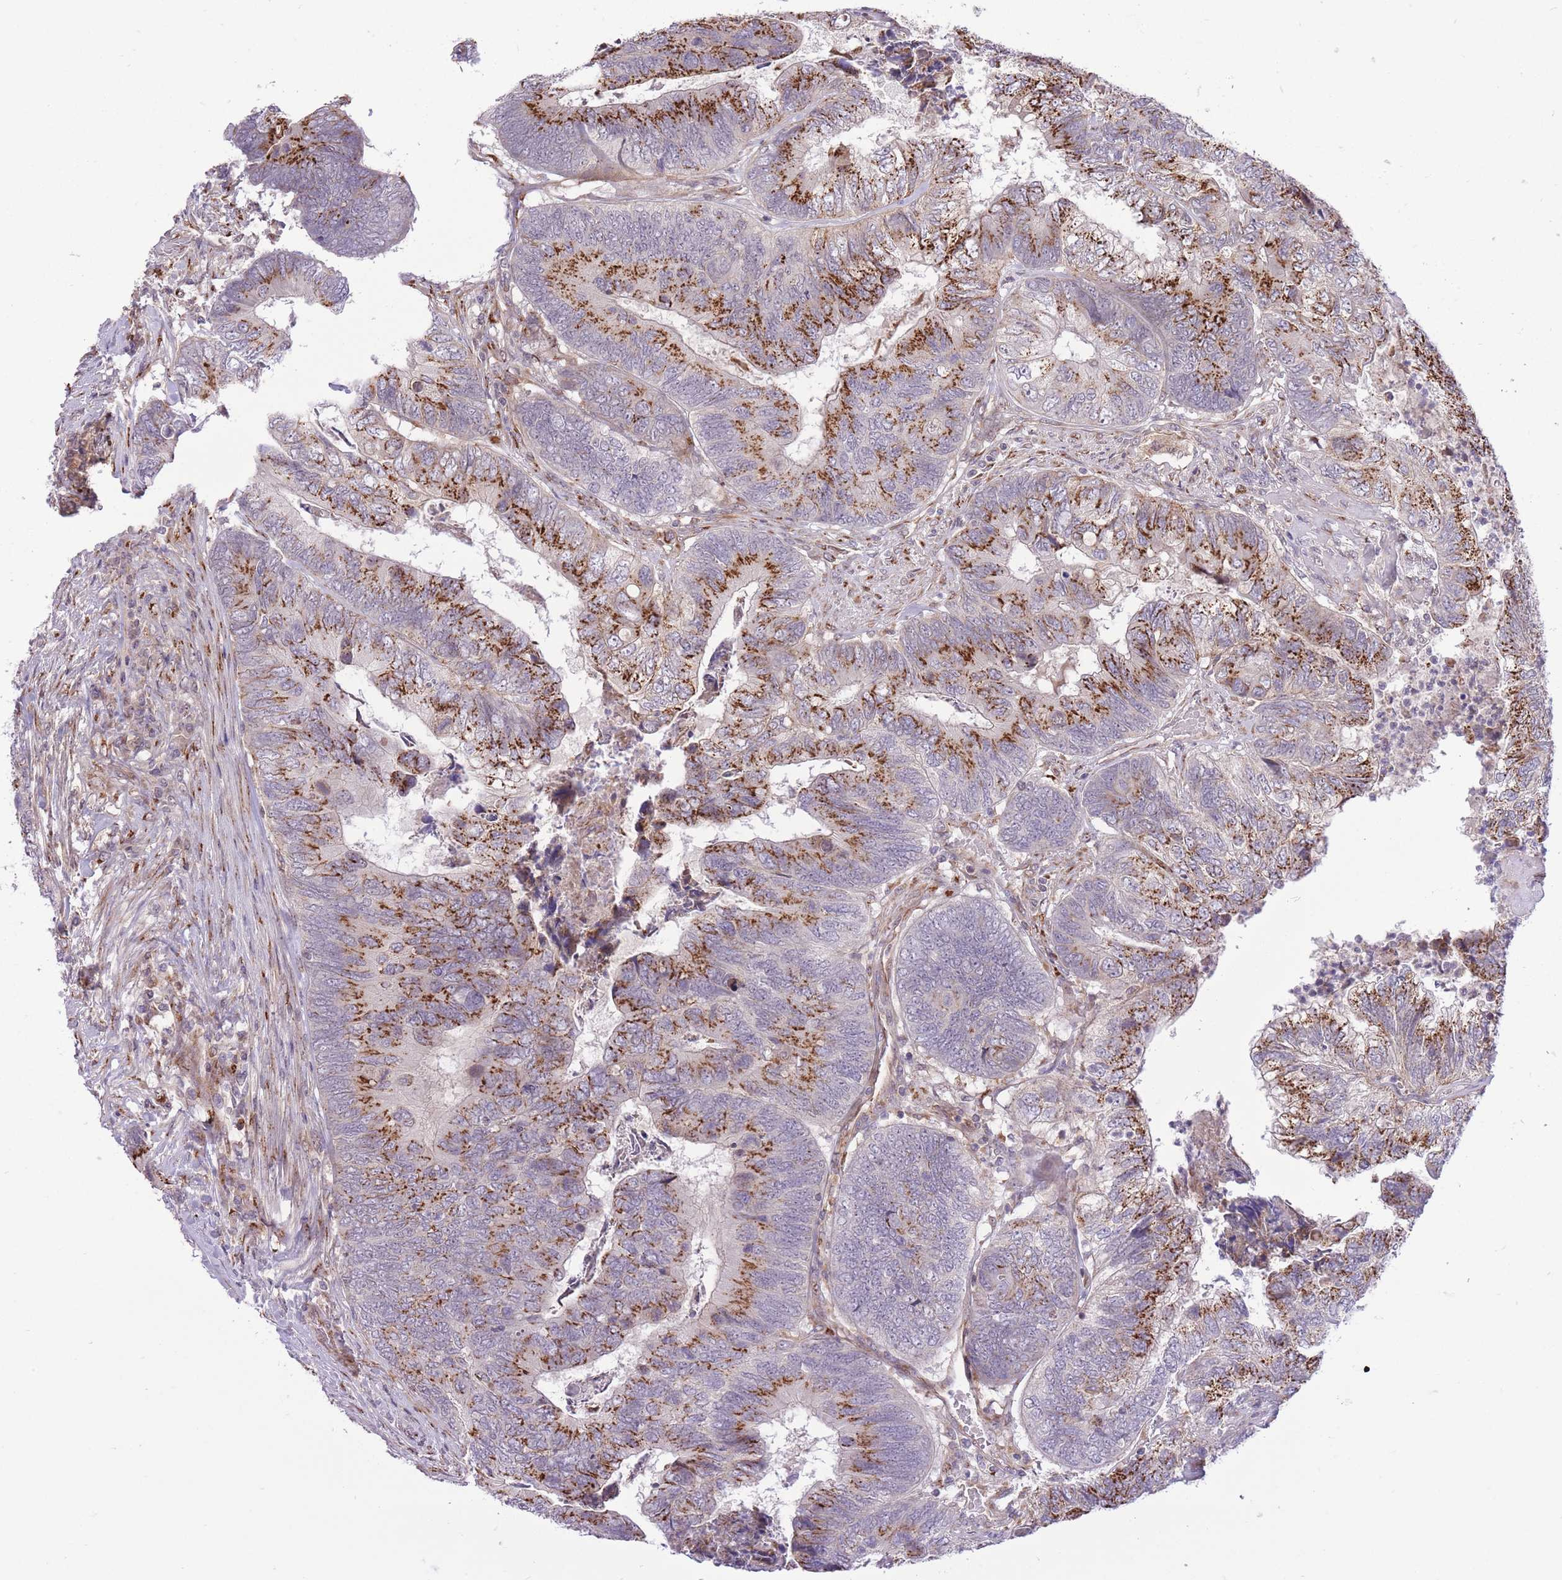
{"staining": {"intensity": "strong", "quantity": "25%-75%", "location": "cytoplasmic/membranous"}, "tissue": "colorectal cancer", "cell_type": "Tumor cells", "image_type": "cancer", "snomed": [{"axis": "morphology", "description": "Adenocarcinoma, NOS"}, {"axis": "topography", "description": "Colon"}], "caption": "A photomicrograph of human colorectal cancer (adenocarcinoma) stained for a protein displays strong cytoplasmic/membranous brown staining in tumor cells.", "gene": "ZBED5", "patient": {"sex": "female", "age": 67}}